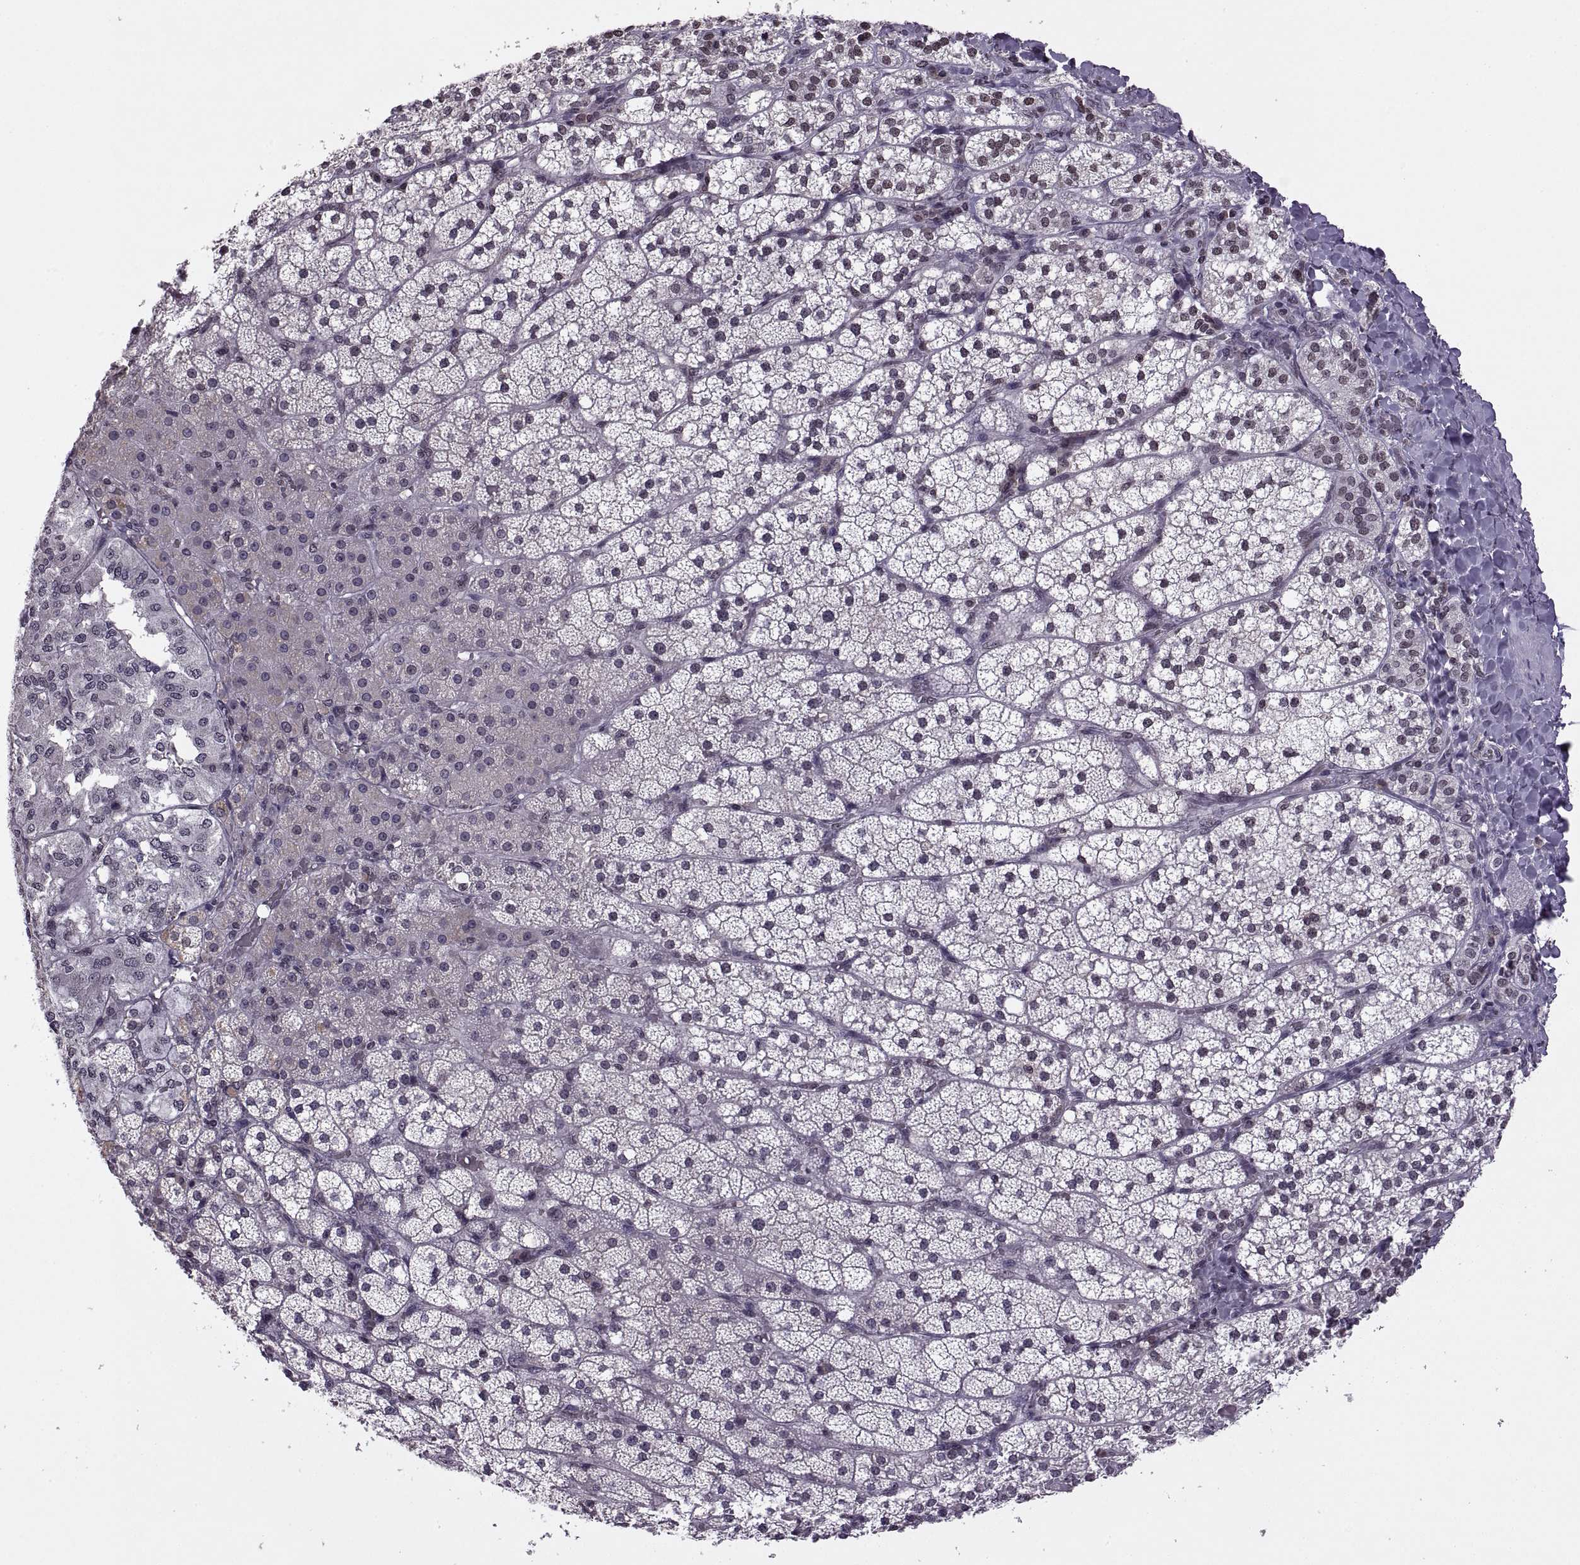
{"staining": {"intensity": "weak", "quantity": "<25%", "location": "nuclear"}, "tissue": "adrenal gland", "cell_type": "Glandular cells", "image_type": "normal", "snomed": [{"axis": "morphology", "description": "Normal tissue, NOS"}, {"axis": "topography", "description": "Adrenal gland"}], "caption": "A histopathology image of adrenal gland stained for a protein exhibits no brown staining in glandular cells. The staining was performed using DAB to visualize the protein expression in brown, while the nuclei were stained in blue with hematoxylin (Magnification: 20x).", "gene": "INTS3", "patient": {"sex": "male", "age": 53}}